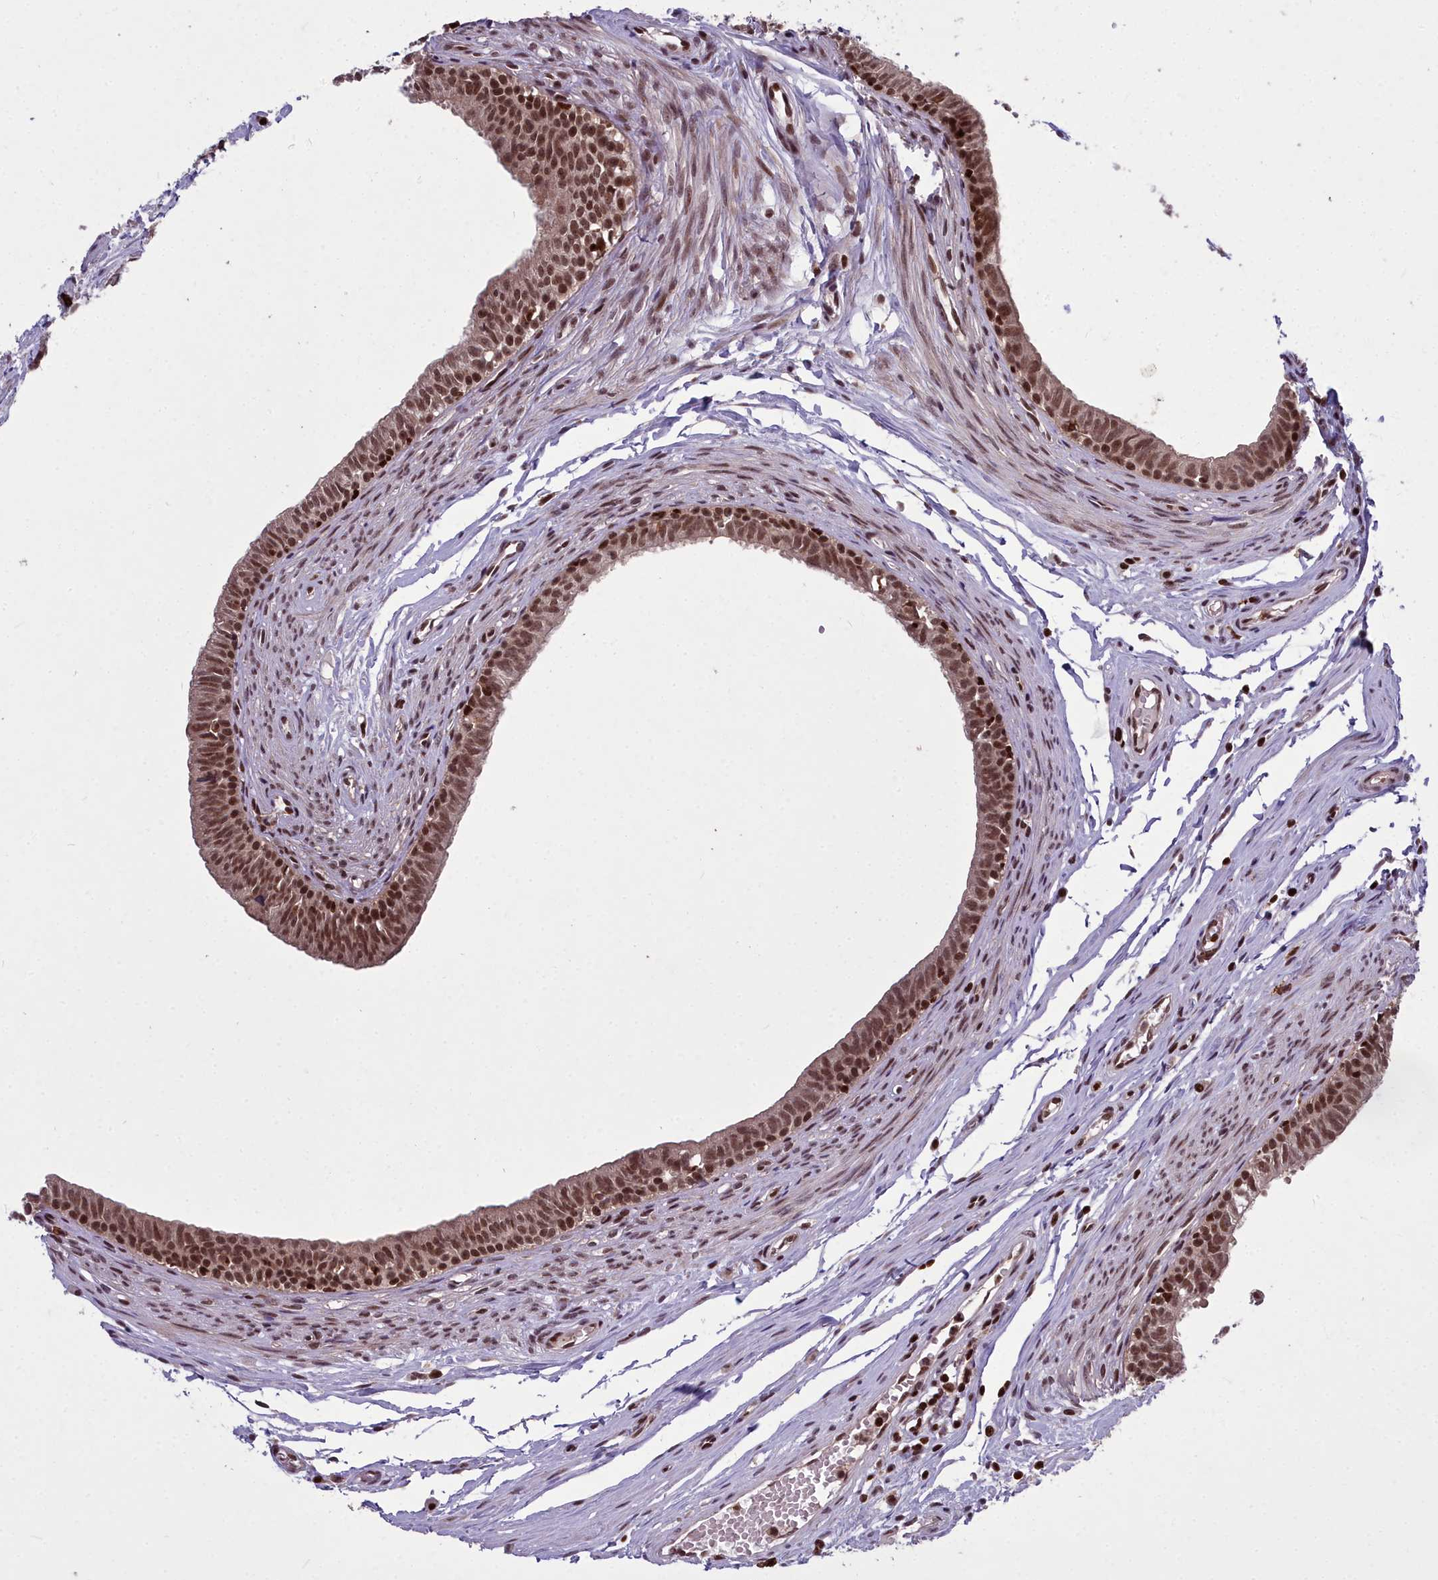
{"staining": {"intensity": "strong", "quantity": ">75%", "location": "nuclear"}, "tissue": "epididymis", "cell_type": "Glandular cells", "image_type": "normal", "snomed": [{"axis": "morphology", "description": "Normal tissue, NOS"}, {"axis": "topography", "description": "Epididymis, spermatic cord, NOS"}], "caption": "A high amount of strong nuclear positivity is present in about >75% of glandular cells in unremarkable epididymis. (DAB = brown stain, brightfield microscopy at high magnification).", "gene": "GMEB1", "patient": {"sex": "male", "age": 22}}